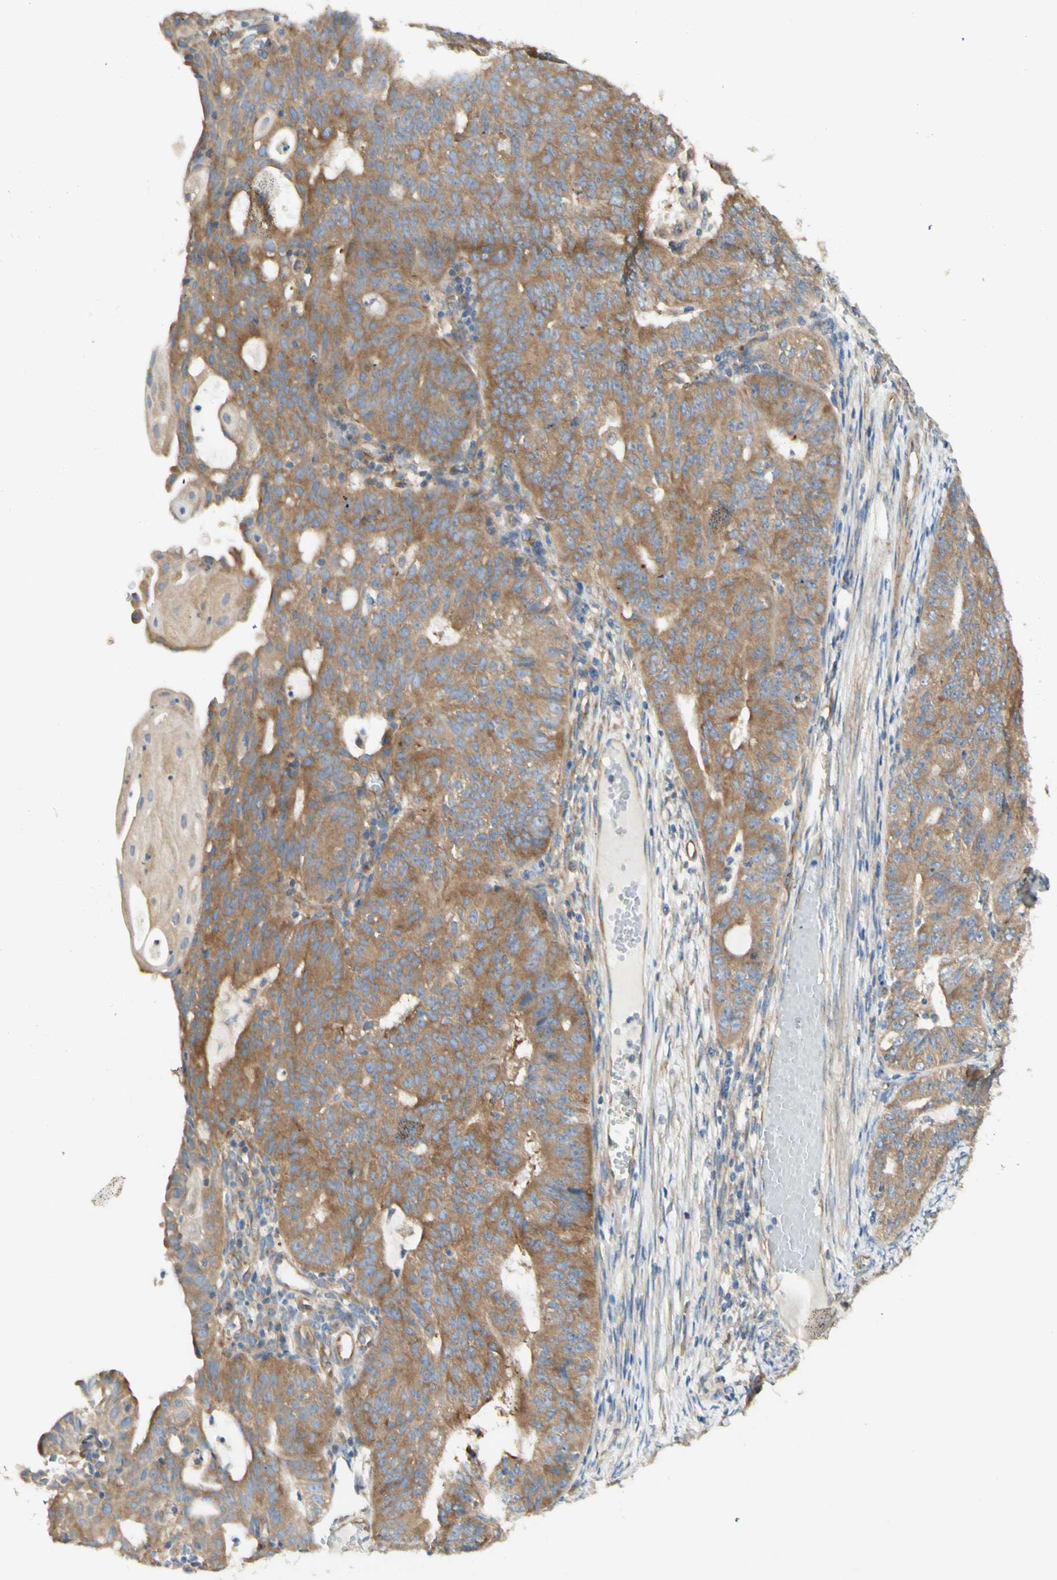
{"staining": {"intensity": "moderate", "quantity": ">75%", "location": "cytoplasmic/membranous"}, "tissue": "endometrial cancer", "cell_type": "Tumor cells", "image_type": "cancer", "snomed": [{"axis": "morphology", "description": "Adenocarcinoma, NOS"}, {"axis": "topography", "description": "Endometrium"}], "caption": "An IHC photomicrograph of neoplastic tissue is shown. Protein staining in brown shows moderate cytoplasmic/membranous positivity in endometrial adenocarcinoma within tumor cells. (DAB (3,3'-diaminobenzidine) IHC with brightfield microscopy, high magnification).", "gene": "DYNC1H1", "patient": {"sex": "female", "age": 32}}